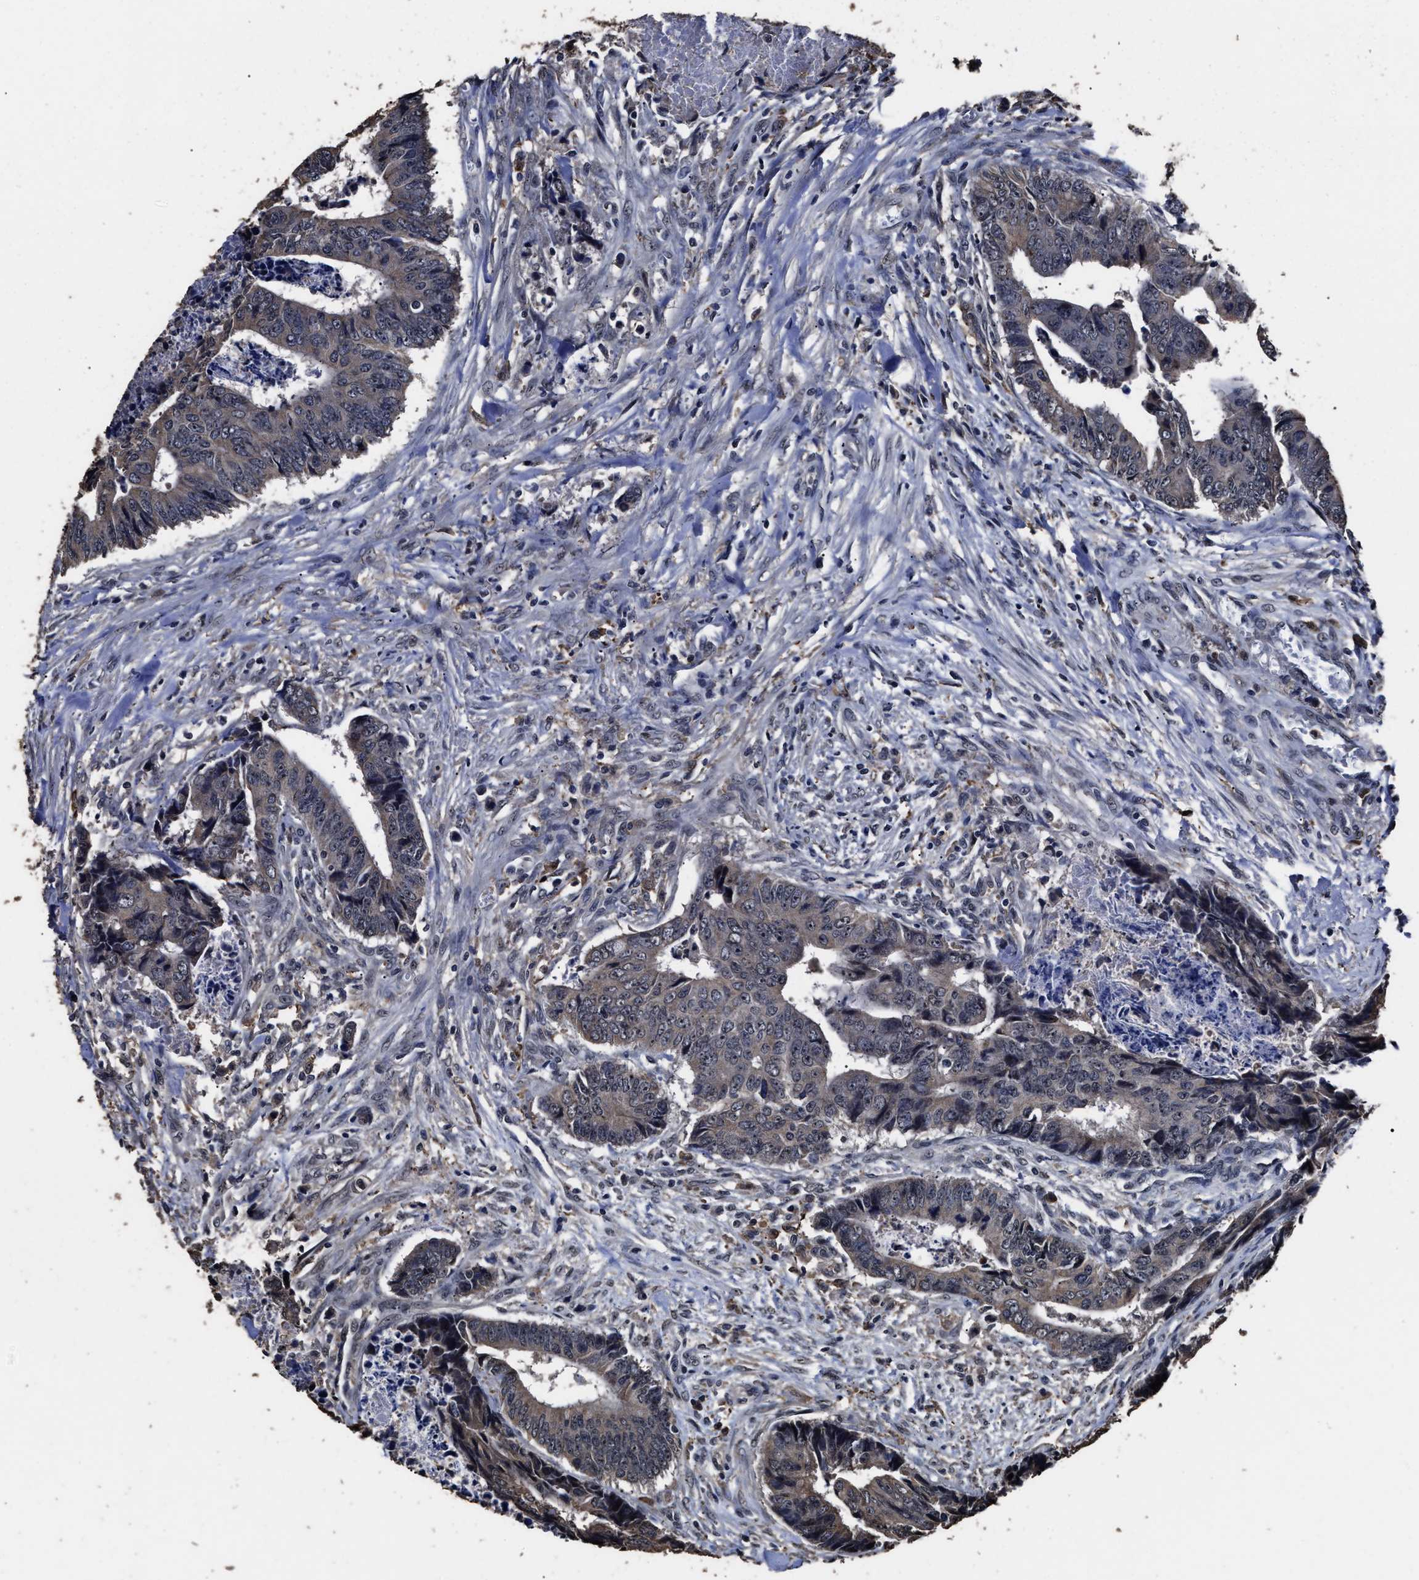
{"staining": {"intensity": "weak", "quantity": "<25%", "location": "cytoplasmic/membranous"}, "tissue": "colorectal cancer", "cell_type": "Tumor cells", "image_type": "cancer", "snomed": [{"axis": "morphology", "description": "Adenocarcinoma, NOS"}, {"axis": "topography", "description": "Rectum"}], "caption": "Immunohistochemistry micrograph of neoplastic tissue: colorectal cancer stained with DAB demonstrates no significant protein staining in tumor cells.", "gene": "RSBN1L", "patient": {"sex": "male", "age": 84}}